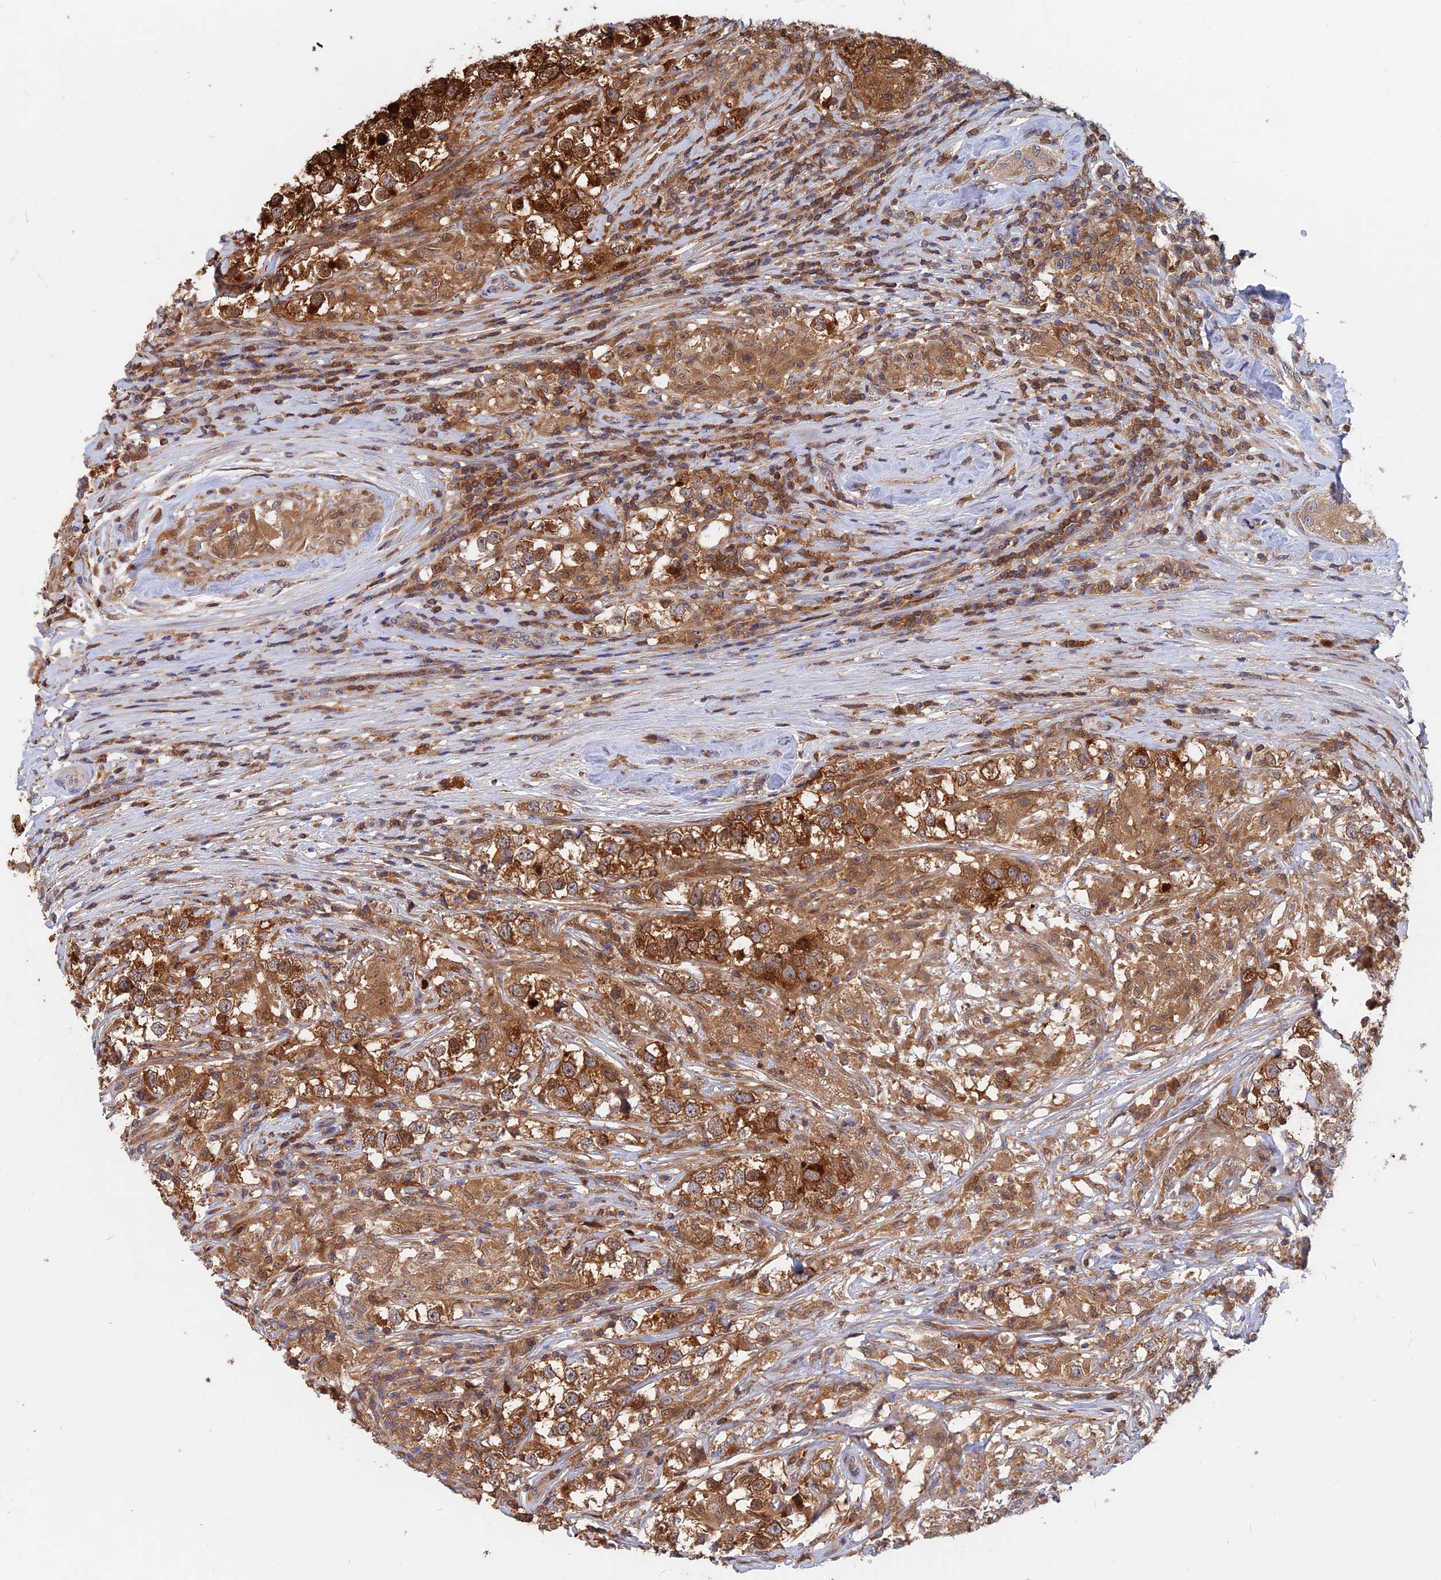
{"staining": {"intensity": "strong", "quantity": ">75%", "location": "cytoplasmic/membranous"}, "tissue": "testis cancer", "cell_type": "Tumor cells", "image_type": "cancer", "snomed": [{"axis": "morphology", "description": "Seminoma, NOS"}, {"axis": "topography", "description": "Testis"}], "caption": "Testis cancer stained for a protein (brown) demonstrates strong cytoplasmic/membranous positive positivity in about >75% of tumor cells.", "gene": "BLVRA", "patient": {"sex": "male", "age": 46}}